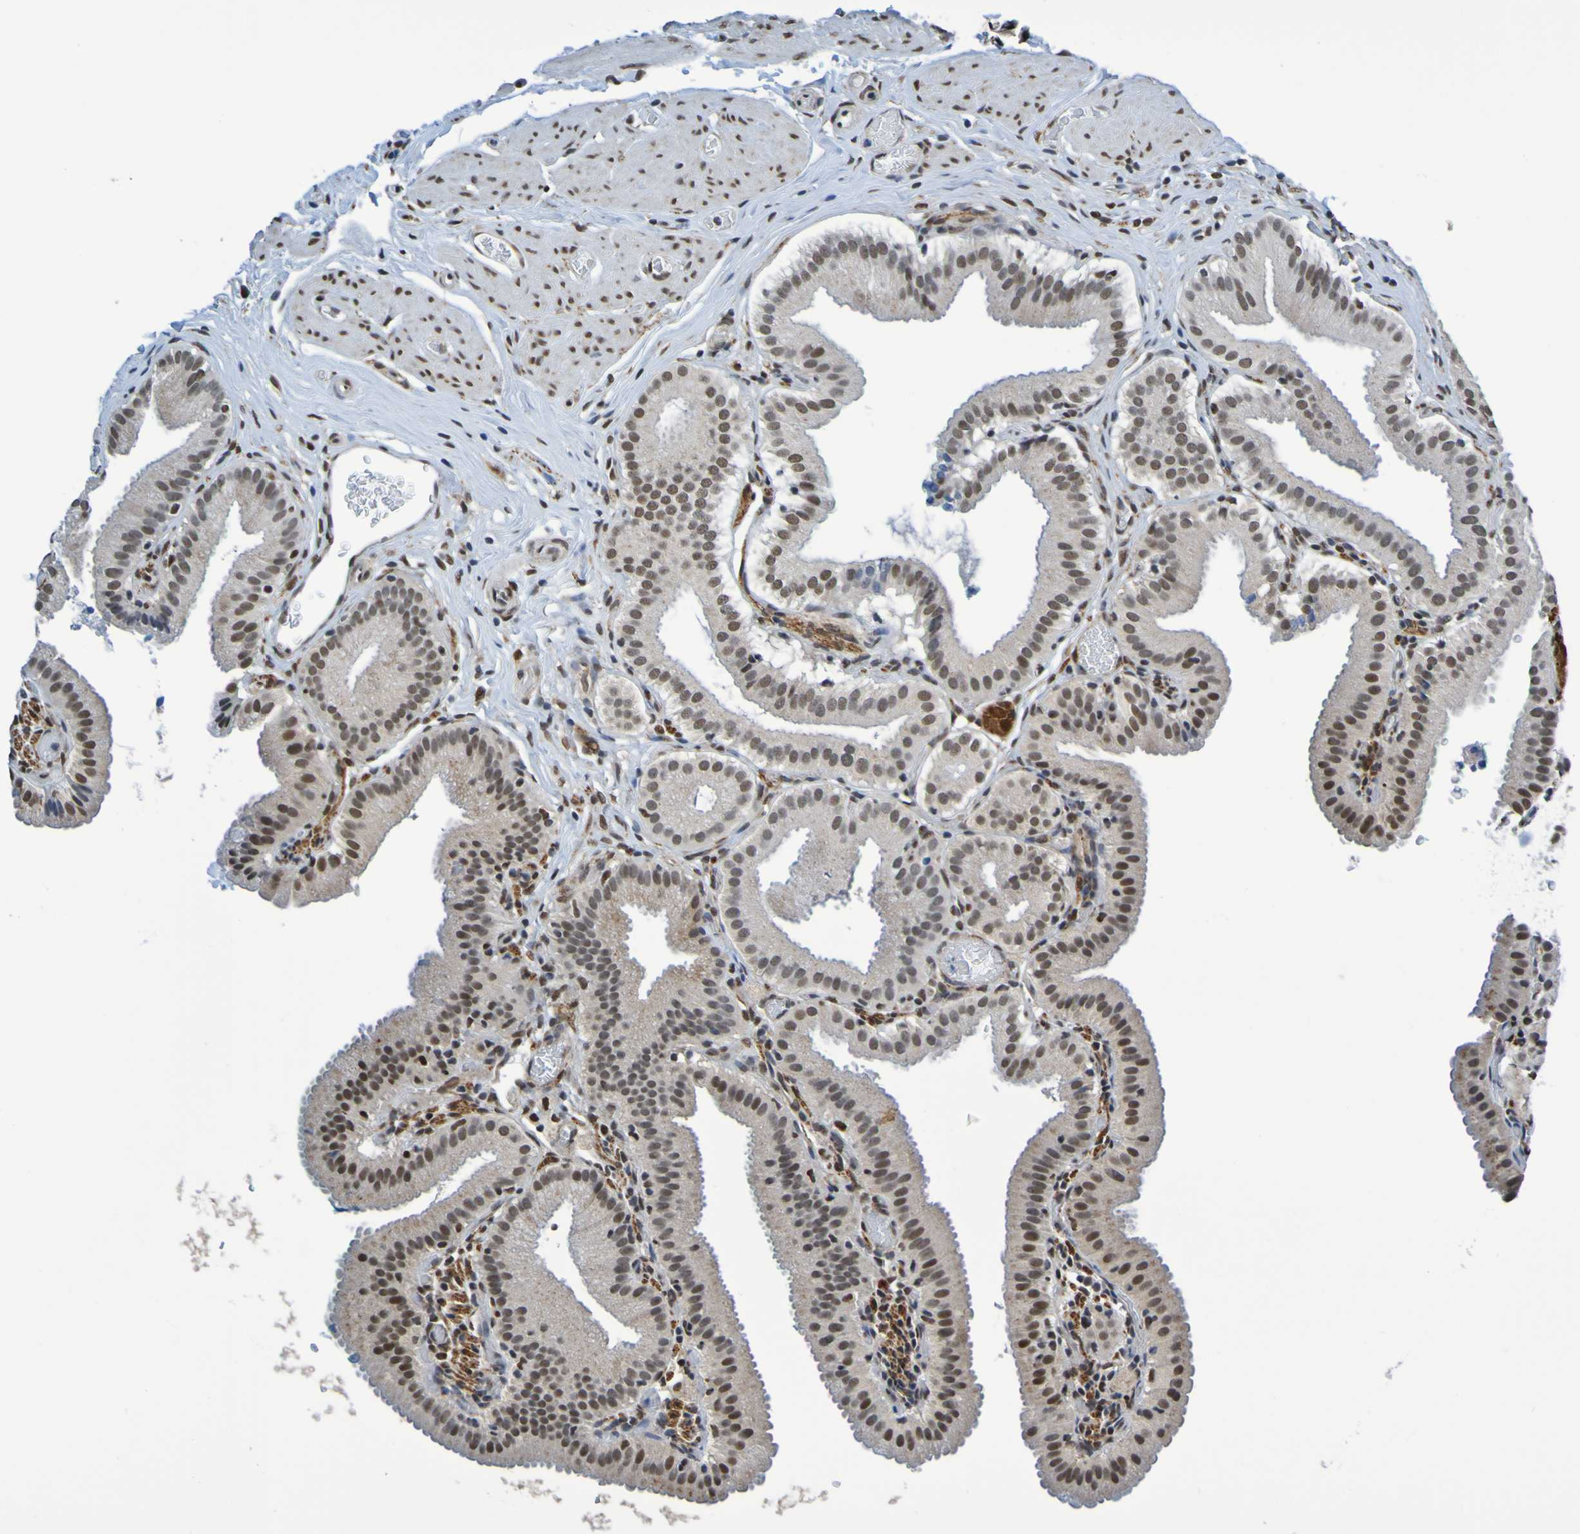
{"staining": {"intensity": "strong", "quantity": ">75%", "location": "nuclear"}, "tissue": "gallbladder", "cell_type": "Glandular cells", "image_type": "normal", "snomed": [{"axis": "morphology", "description": "Normal tissue, NOS"}, {"axis": "topography", "description": "Gallbladder"}], "caption": "Immunohistochemical staining of benign gallbladder reveals high levels of strong nuclear expression in approximately >75% of glandular cells.", "gene": "HDAC2", "patient": {"sex": "male", "age": 54}}